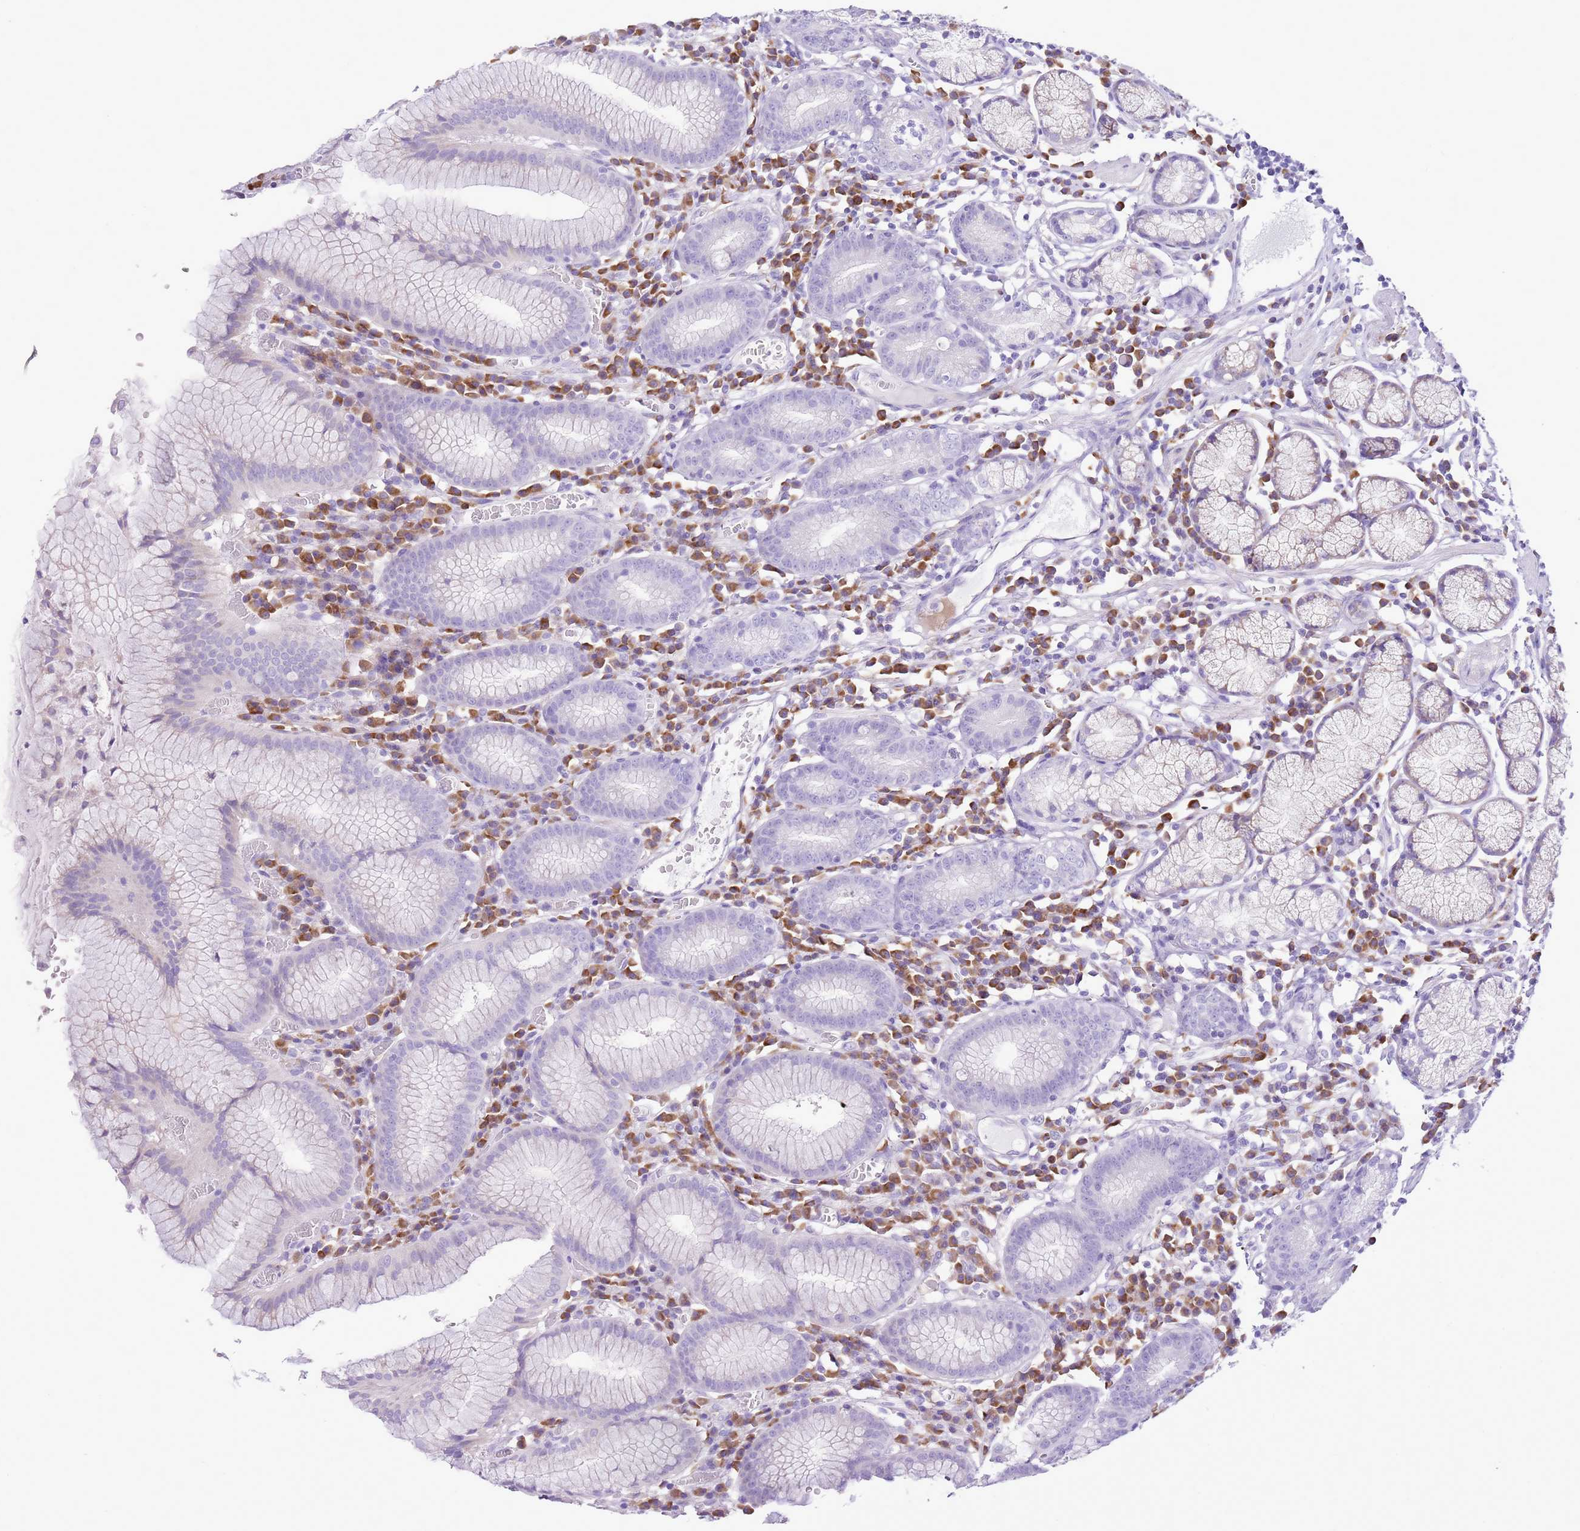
{"staining": {"intensity": "strong", "quantity": "25%-75%", "location": "cytoplasmic/membranous"}, "tissue": "stomach", "cell_type": "Glandular cells", "image_type": "normal", "snomed": [{"axis": "morphology", "description": "Normal tissue, NOS"}, {"axis": "topography", "description": "Stomach"}], "caption": "Glandular cells display high levels of strong cytoplasmic/membranous staining in about 25%-75% of cells in normal human stomach. (IHC, brightfield microscopy, high magnification).", "gene": "AAR2", "patient": {"sex": "male", "age": 55}}